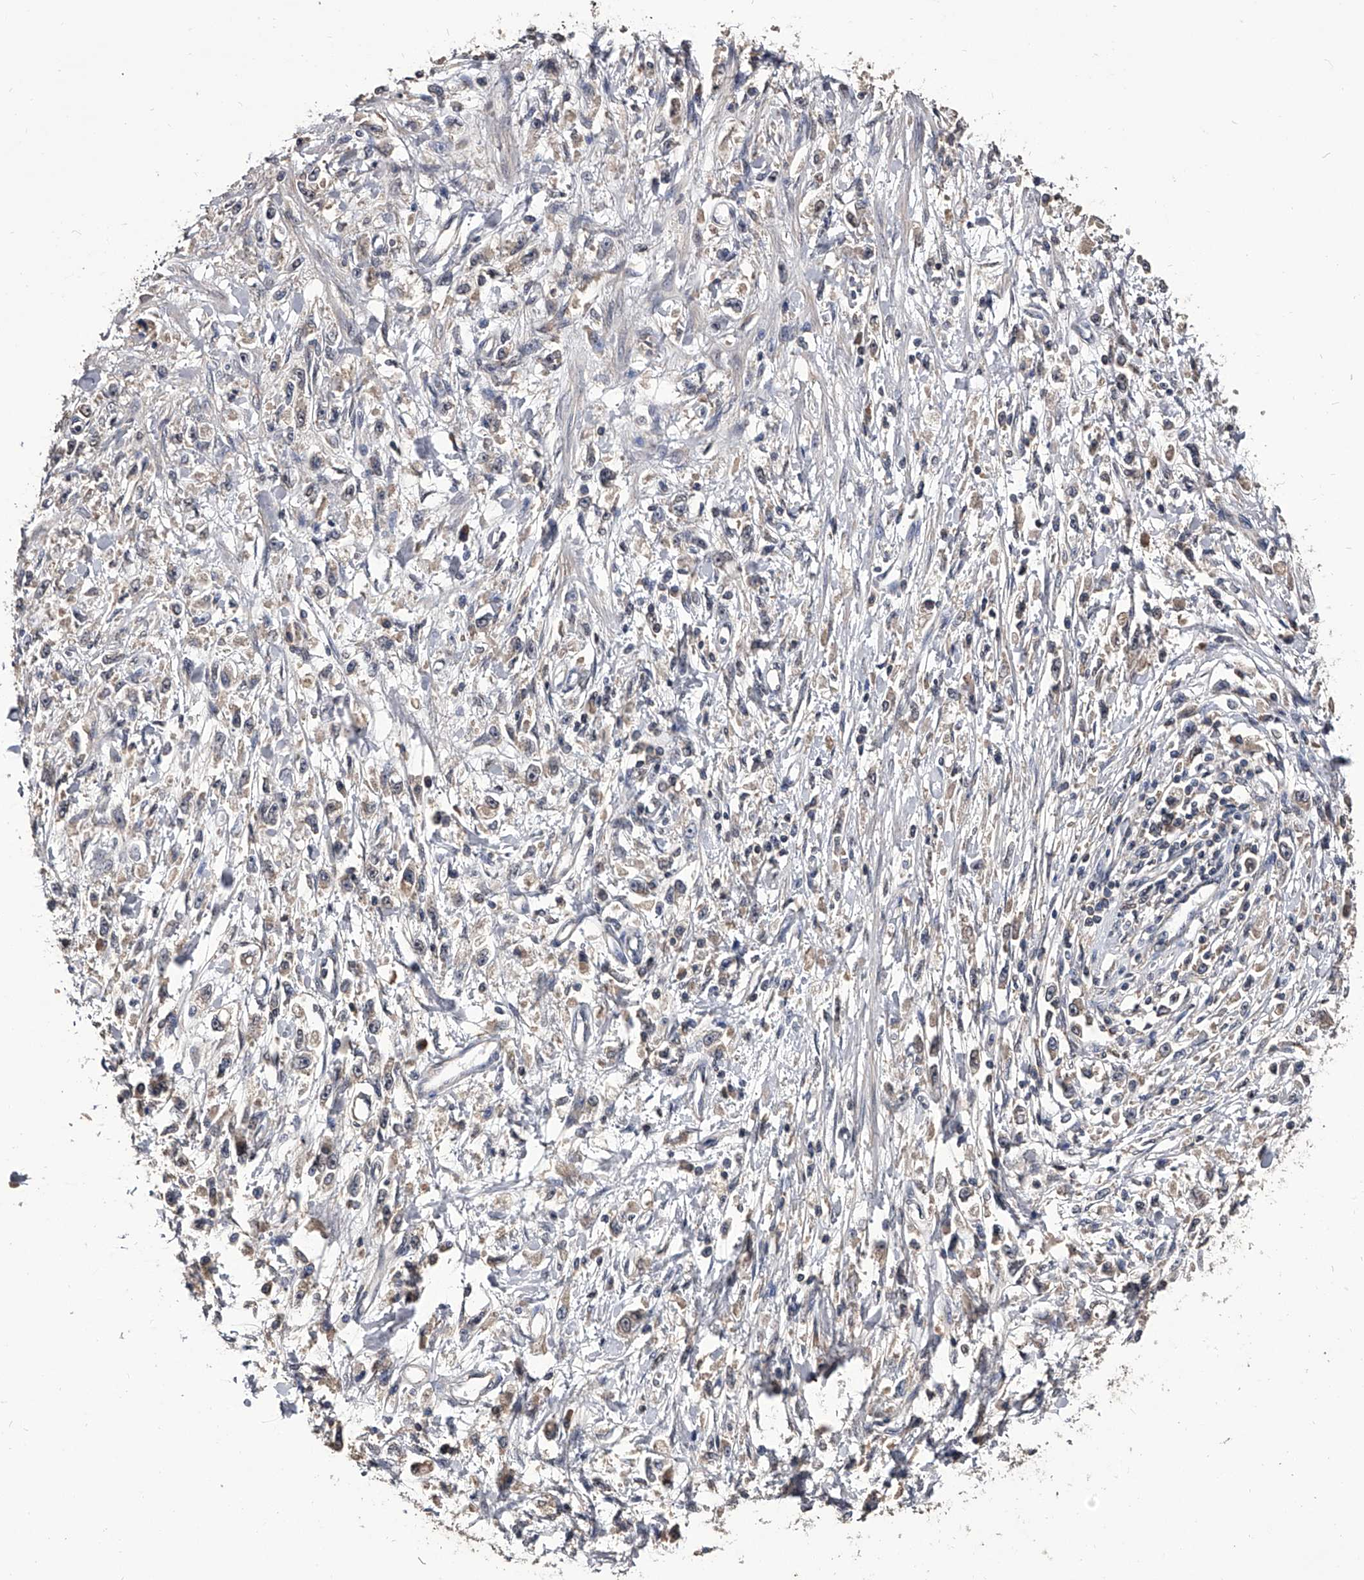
{"staining": {"intensity": "negative", "quantity": "none", "location": "none"}, "tissue": "stomach cancer", "cell_type": "Tumor cells", "image_type": "cancer", "snomed": [{"axis": "morphology", "description": "Adenocarcinoma, NOS"}, {"axis": "topography", "description": "Stomach"}], "caption": "DAB (3,3'-diaminobenzidine) immunohistochemical staining of adenocarcinoma (stomach) demonstrates no significant expression in tumor cells. (Stains: DAB immunohistochemistry with hematoxylin counter stain, Microscopy: brightfield microscopy at high magnification).", "gene": "EFCAB7", "patient": {"sex": "female", "age": 59}}